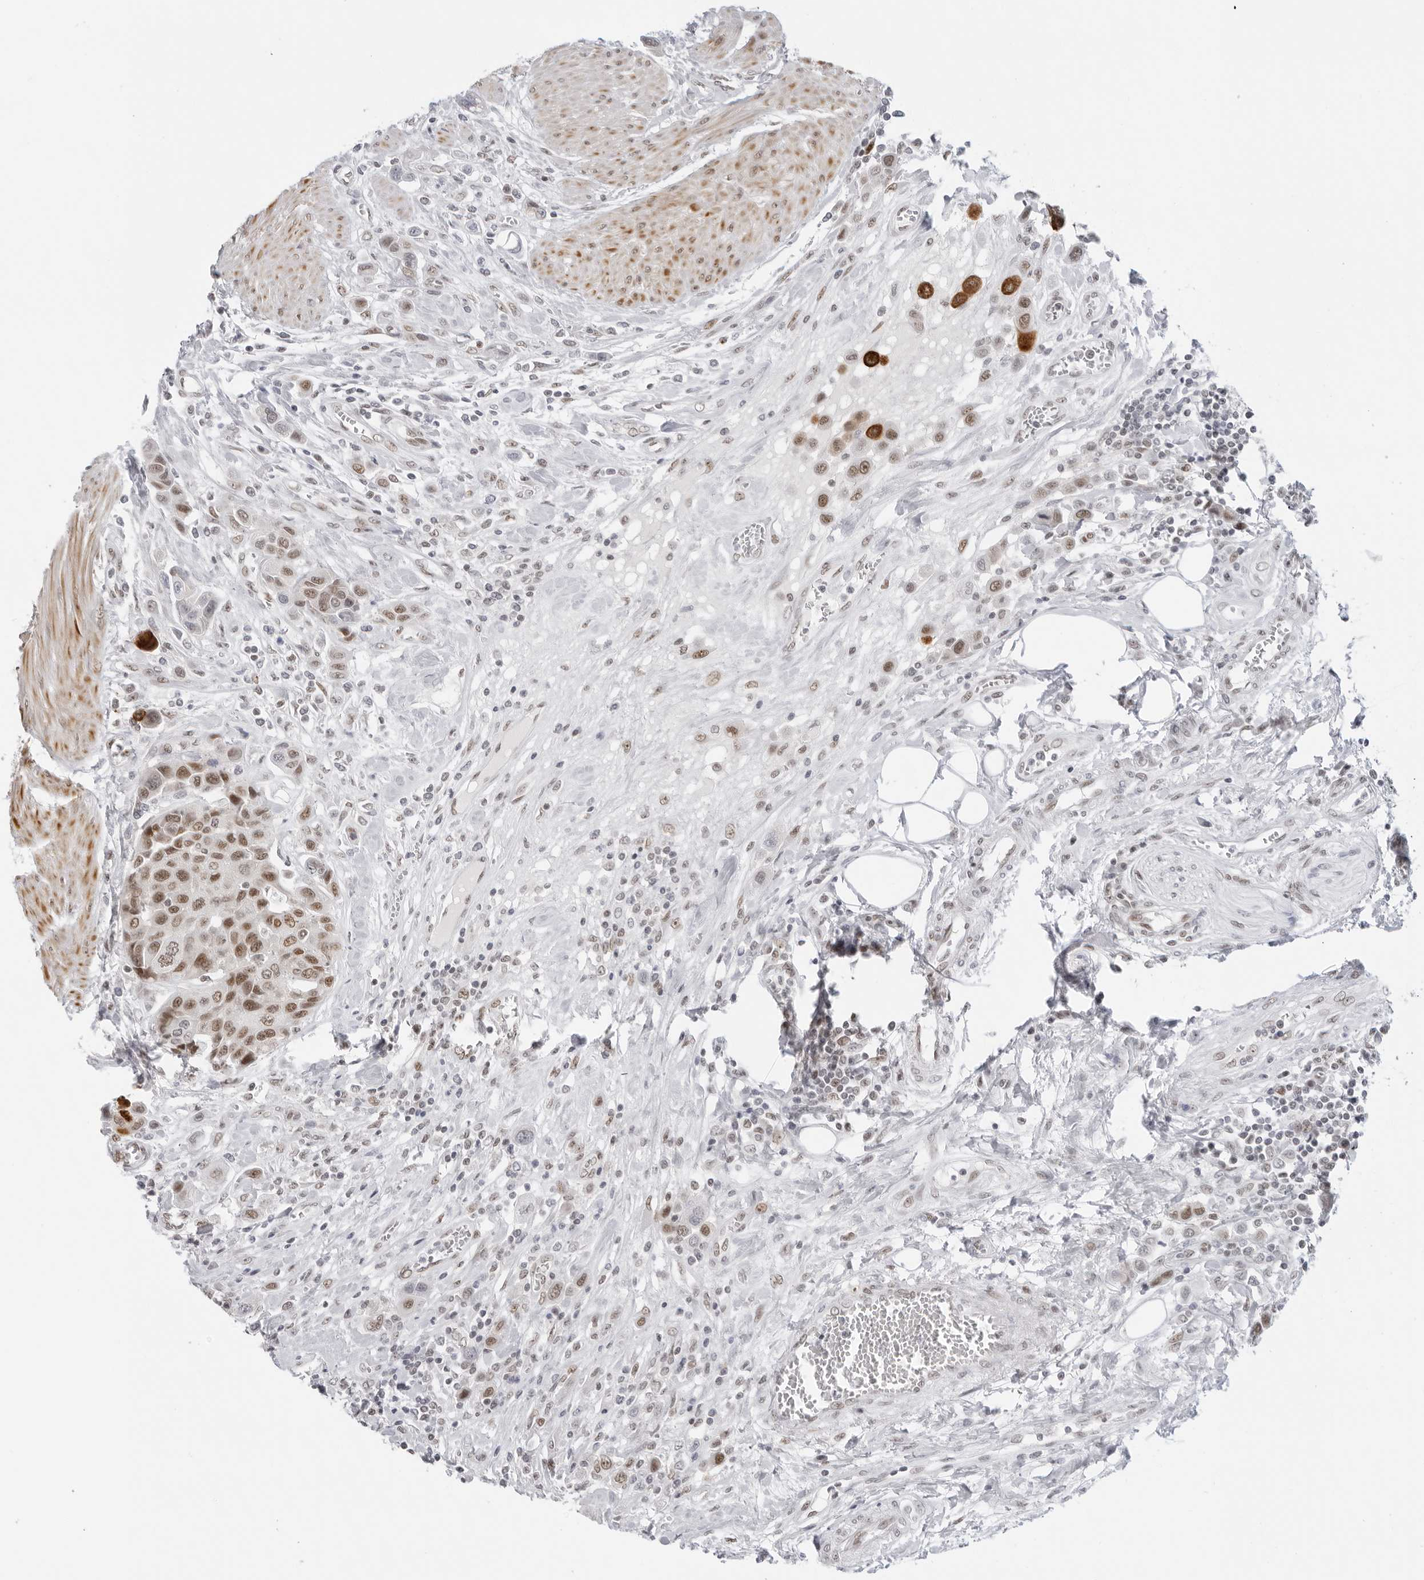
{"staining": {"intensity": "strong", "quantity": "25%-75%", "location": "nuclear"}, "tissue": "urothelial cancer", "cell_type": "Tumor cells", "image_type": "cancer", "snomed": [{"axis": "morphology", "description": "Urothelial carcinoma, High grade"}, {"axis": "topography", "description": "Urinary bladder"}], "caption": "IHC of human high-grade urothelial carcinoma shows high levels of strong nuclear positivity in approximately 25%-75% of tumor cells.", "gene": "FOXK2", "patient": {"sex": "male", "age": 50}}